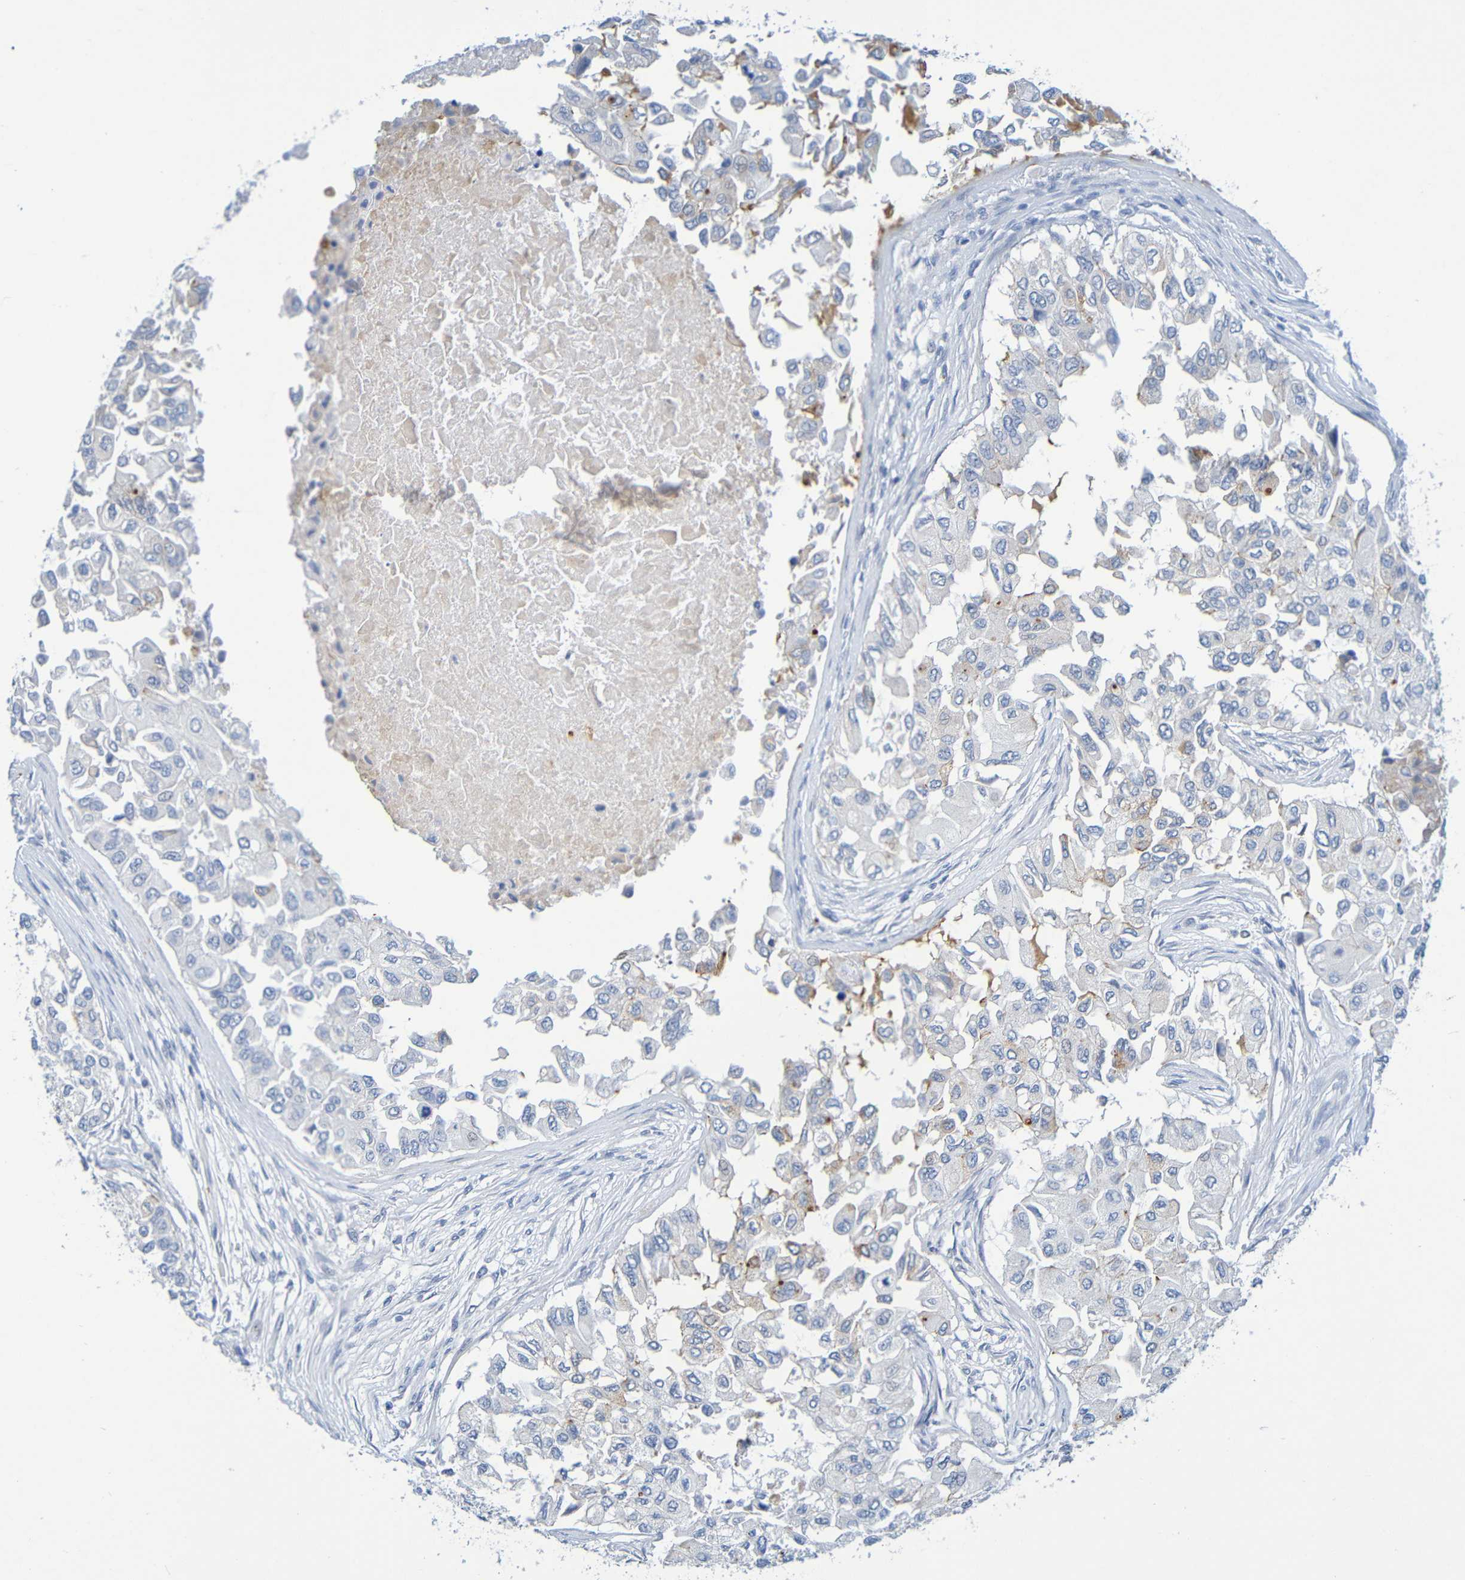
{"staining": {"intensity": "moderate", "quantity": "<25%", "location": "cytoplasmic/membranous"}, "tissue": "breast cancer", "cell_type": "Tumor cells", "image_type": "cancer", "snomed": [{"axis": "morphology", "description": "Normal tissue, NOS"}, {"axis": "morphology", "description": "Duct carcinoma"}, {"axis": "topography", "description": "Breast"}], "caption": "A brown stain highlights moderate cytoplasmic/membranous expression of a protein in breast cancer (intraductal carcinoma) tumor cells. Using DAB (brown) and hematoxylin (blue) stains, captured at high magnification using brightfield microscopy.", "gene": "IL10", "patient": {"sex": "female", "age": 49}}